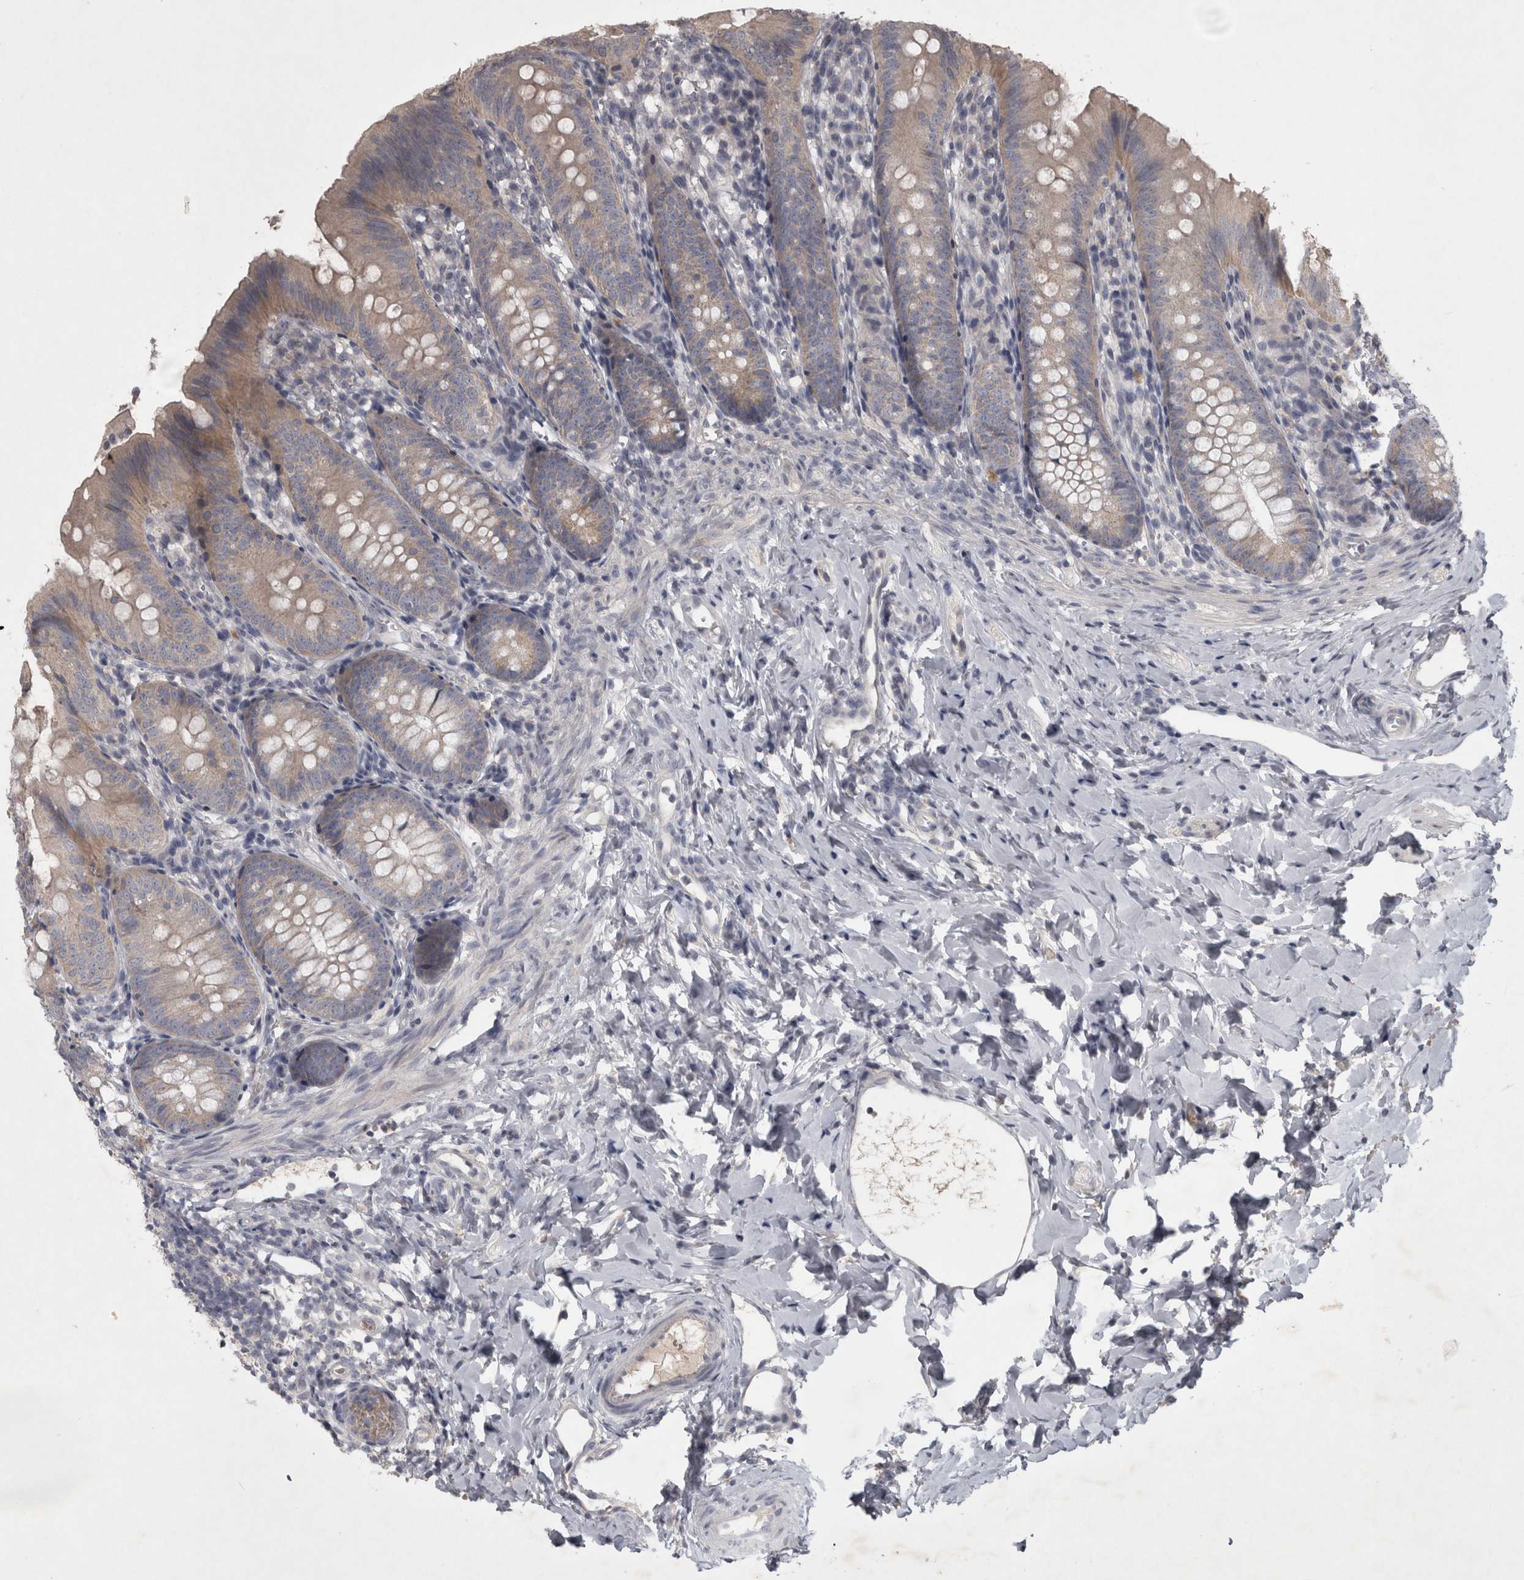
{"staining": {"intensity": "weak", "quantity": "25%-75%", "location": "cytoplasmic/membranous"}, "tissue": "appendix", "cell_type": "Glandular cells", "image_type": "normal", "snomed": [{"axis": "morphology", "description": "Normal tissue, NOS"}, {"axis": "topography", "description": "Appendix"}], "caption": "Brown immunohistochemical staining in normal appendix demonstrates weak cytoplasmic/membranous expression in approximately 25%-75% of glandular cells. (IHC, brightfield microscopy, high magnification).", "gene": "ENPP7", "patient": {"sex": "male", "age": 1}}